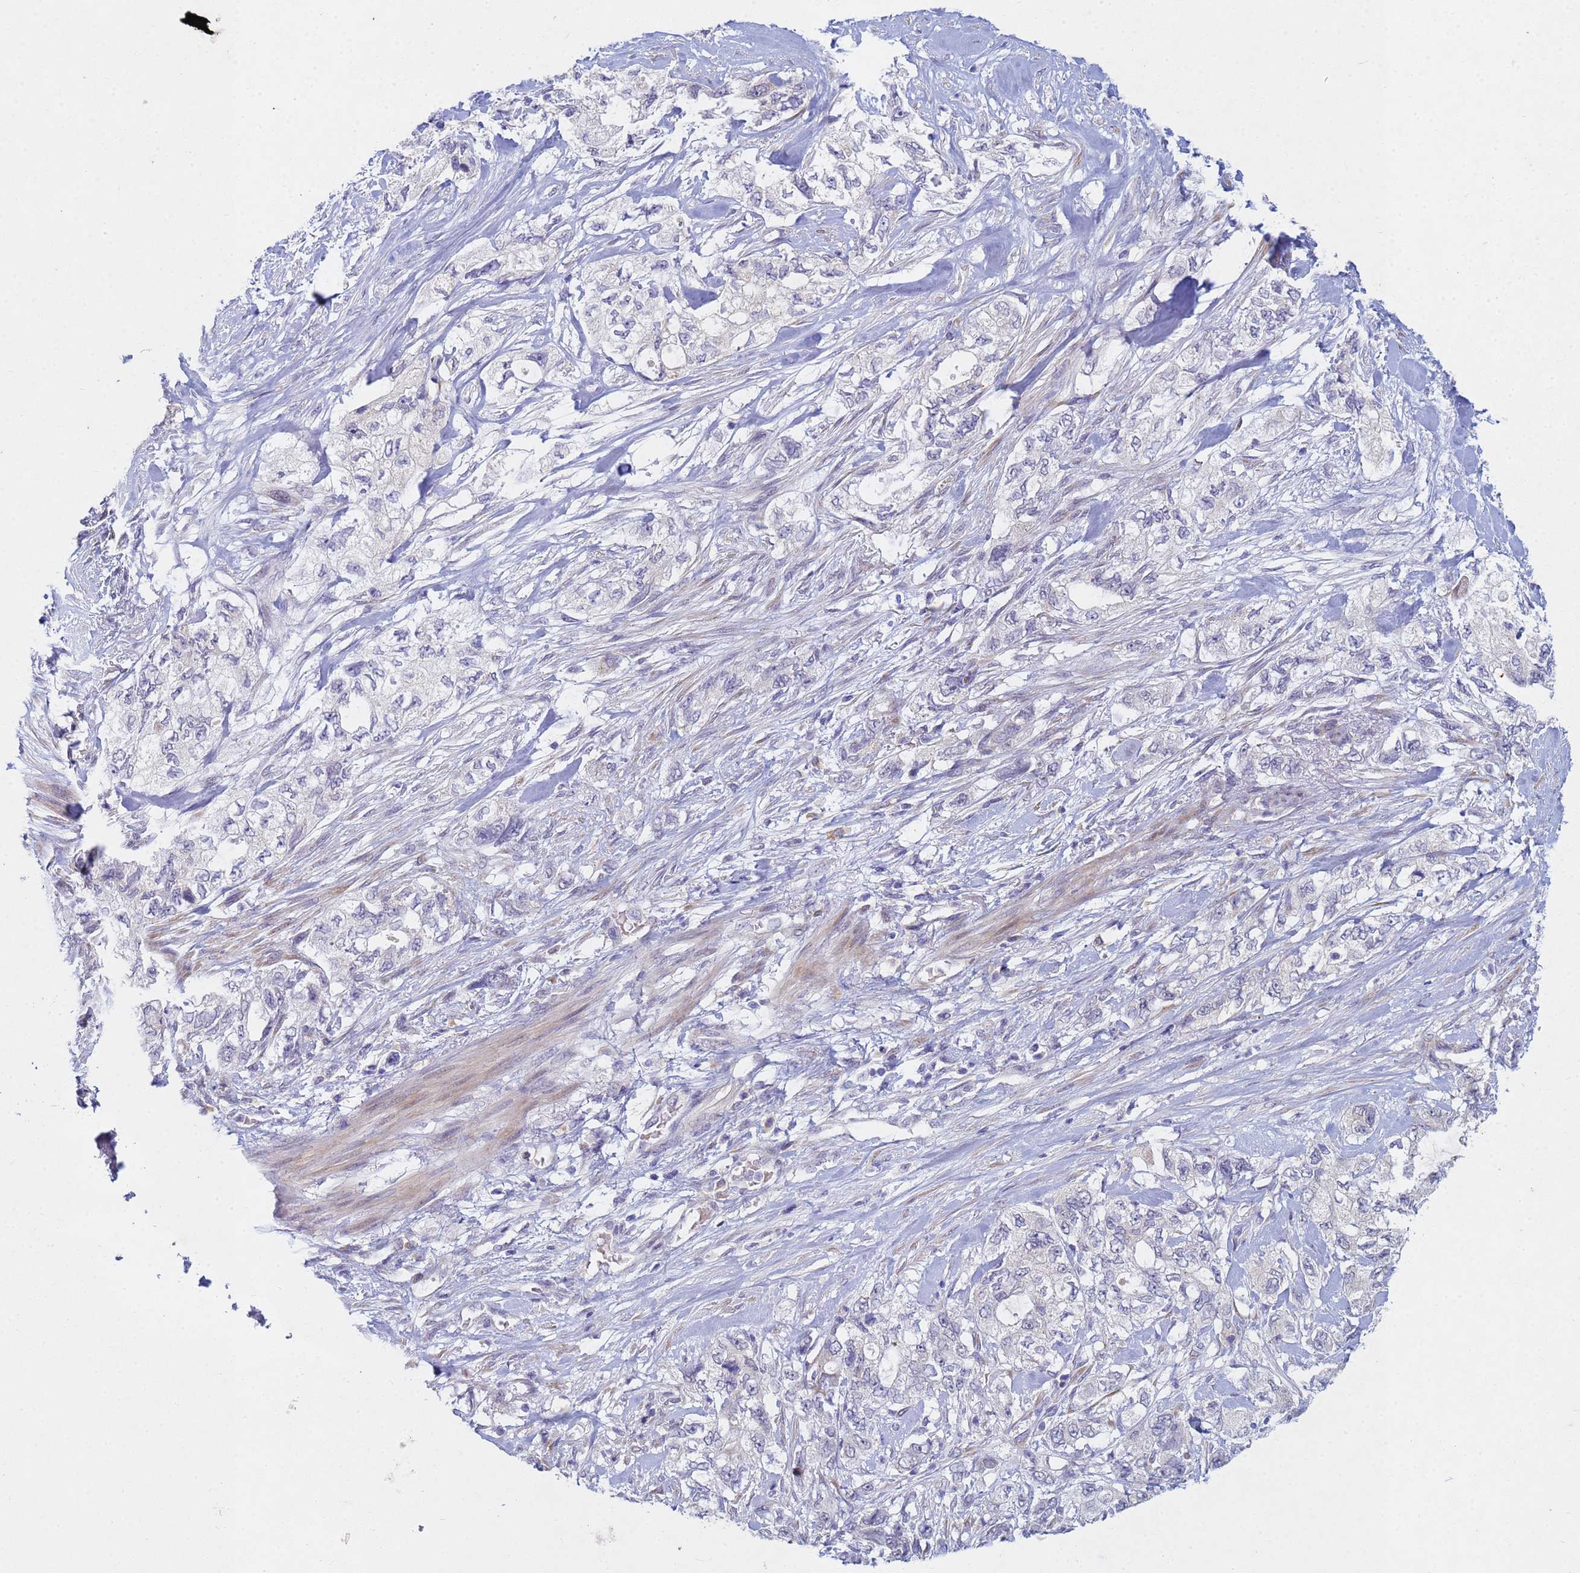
{"staining": {"intensity": "negative", "quantity": "none", "location": "none"}, "tissue": "pancreatic cancer", "cell_type": "Tumor cells", "image_type": "cancer", "snomed": [{"axis": "morphology", "description": "Adenocarcinoma, NOS"}, {"axis": "topography", "description": "Pancreas"}], "caption": "Micrograph shows no significant protein staining in tumor cells of pancreatic cancer (adenocarcinoma).", "gene": "TNPO2", "patient": {"sex": "female", "age": 73}}